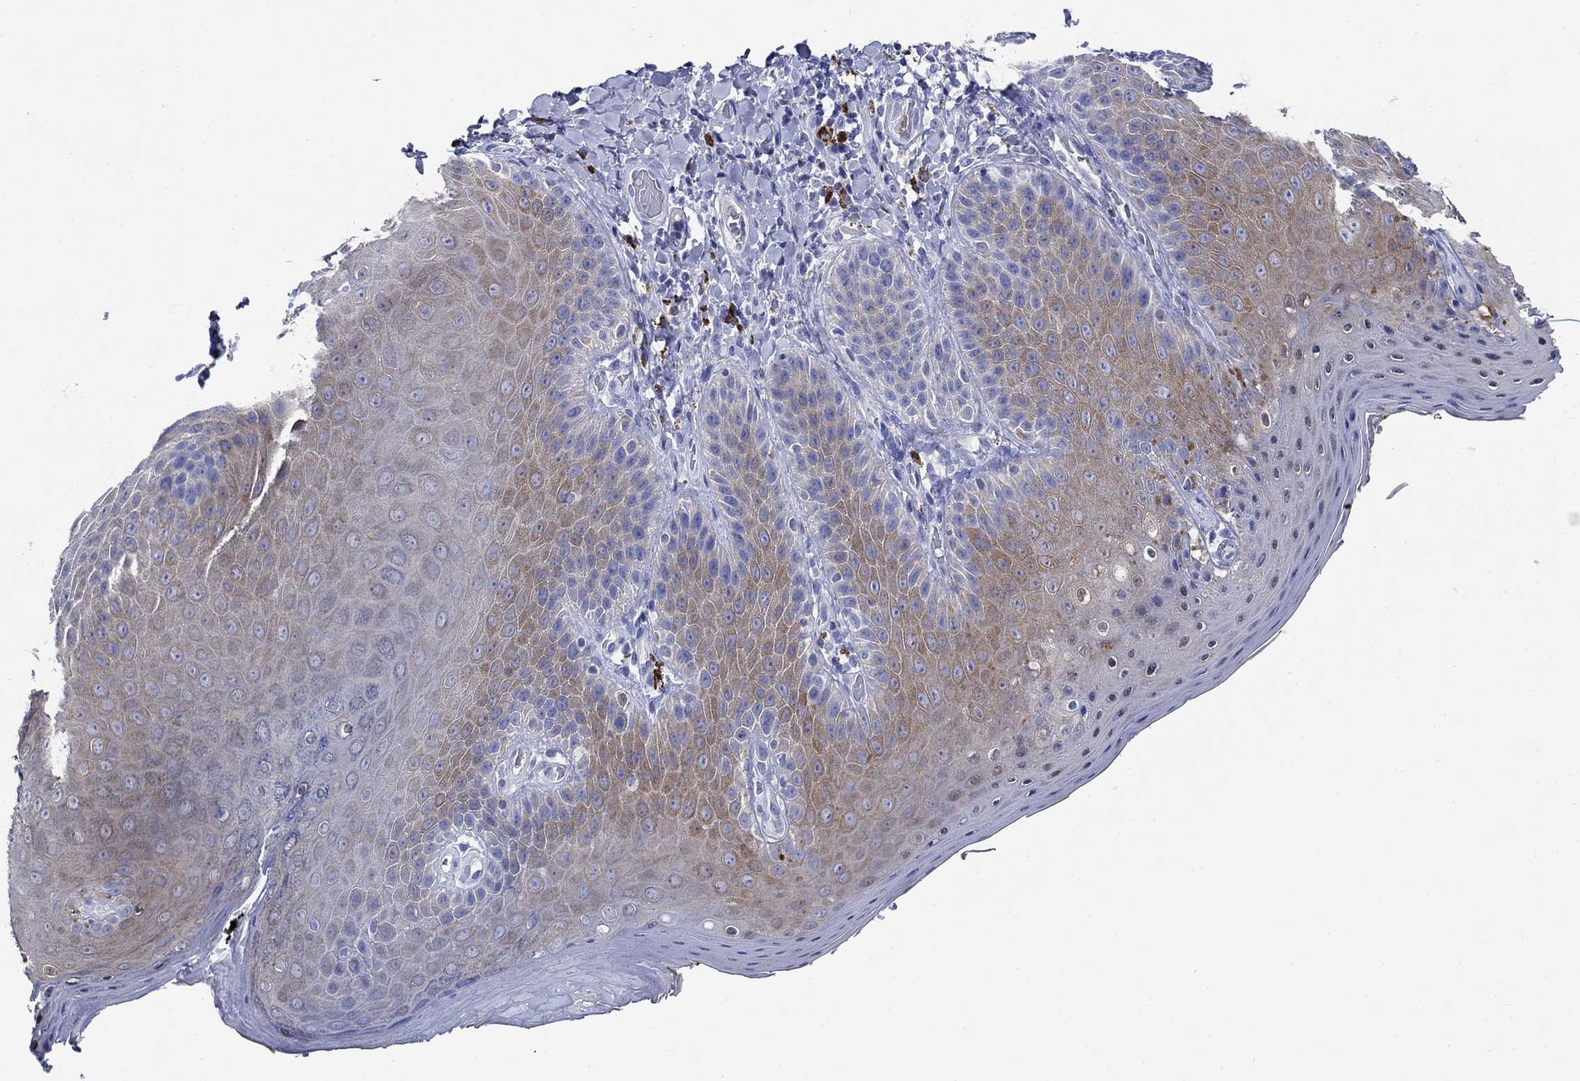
{"staining": {"intensity": "moderate", "quantity": "25%-75%", "location": "cytoplasmic/membranous"}, "tissue": "skin", "cell_type": "Epidermal cells", "image_type": "normal", "snomed": [{"axis": "morphology", "description": "Normal tissue, NOS"}, {"axis": "topography", "description": "Anal"}], "caption": "Brown immunohistochemical staining in benign human skin shows moderate cytoplasmic/membranous positivity in about 25%-75% of epidermal cells.", "gene": "ENSG00000251537", "patient": {"sex": "male", "age": 53}}